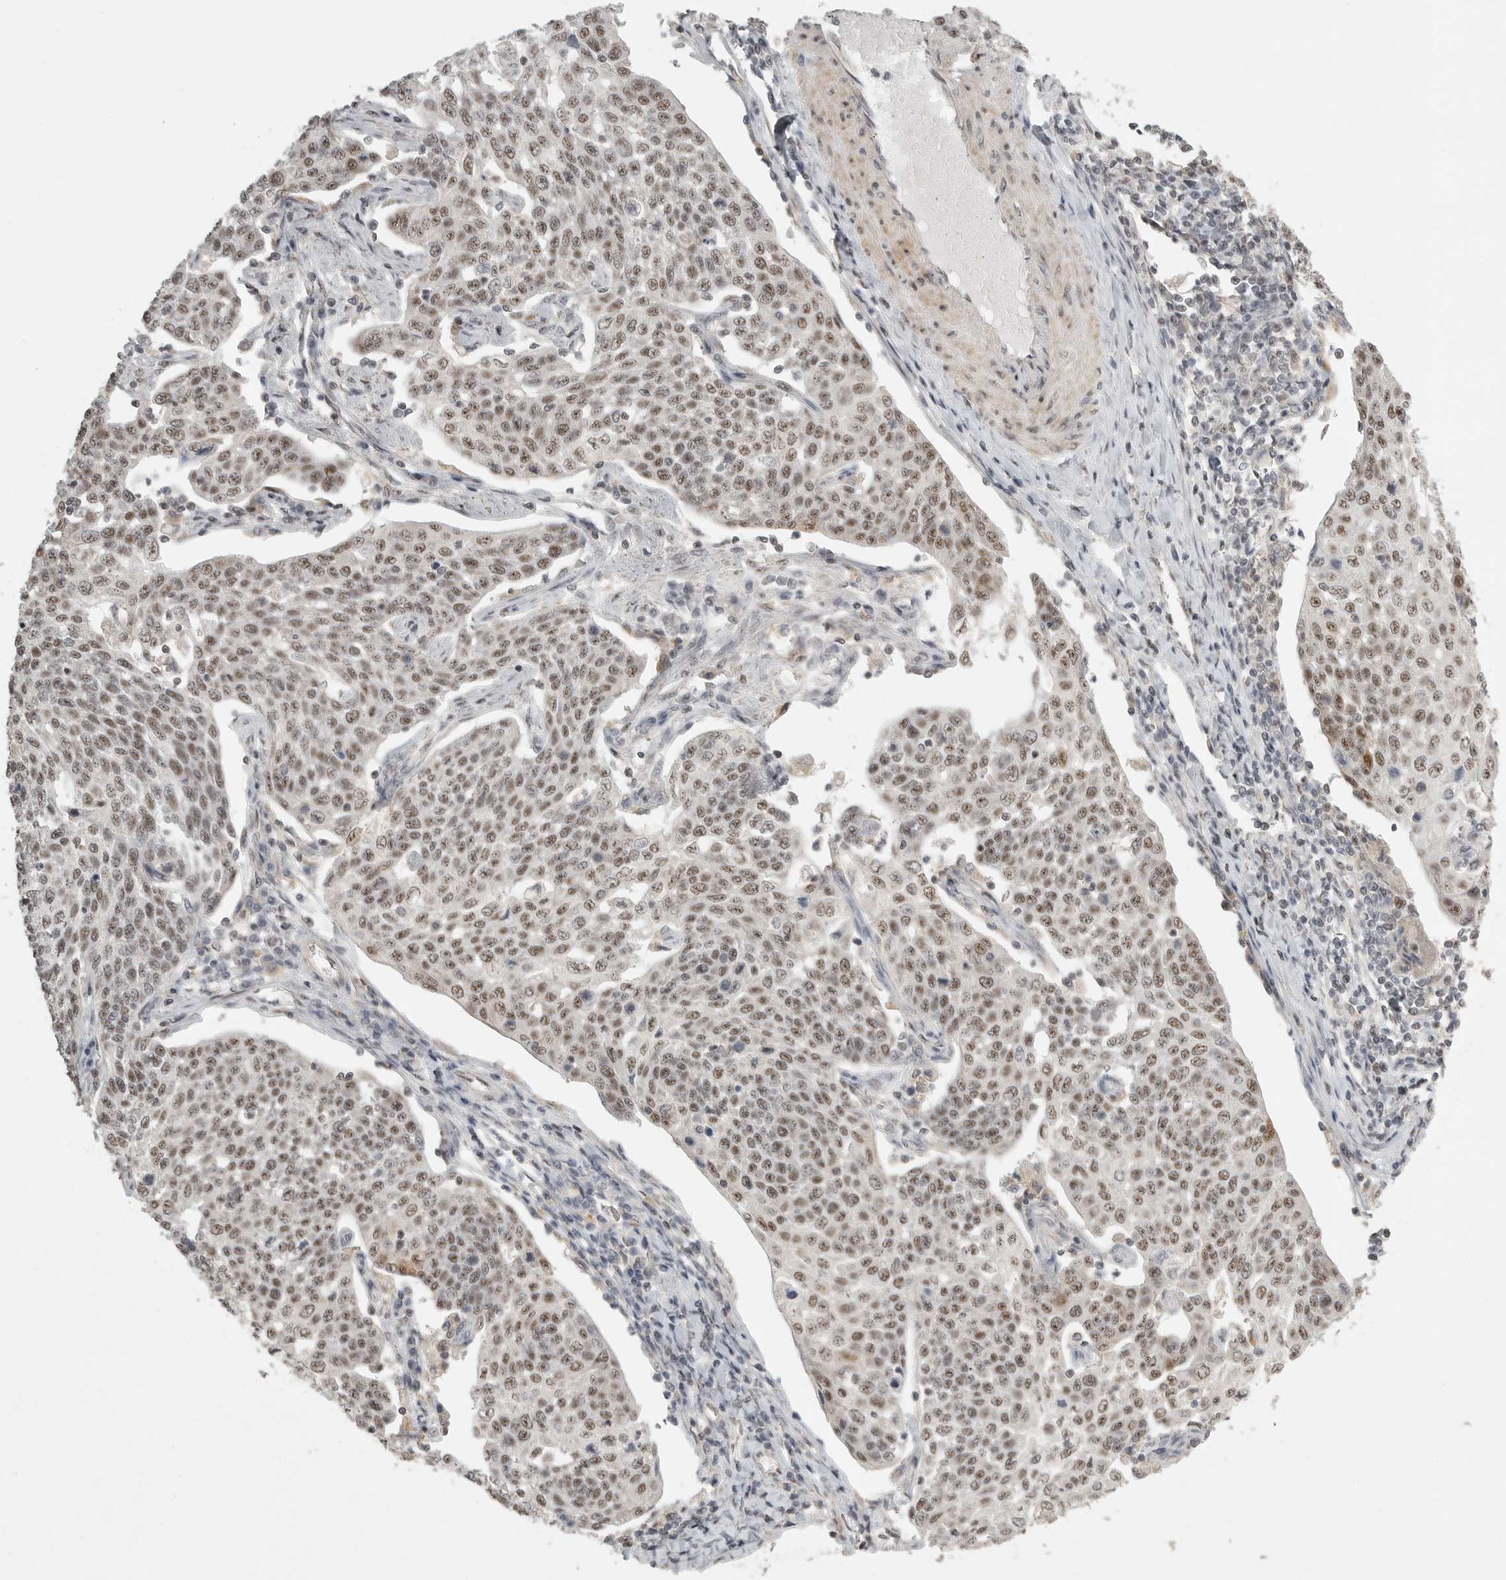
{"staining": {"intensity": "moderate", "quantity": ">75%", "location": "nuclear"}, "tissue": "cervical cancer", "cell_type": "Tumor cells", "image_type": "cancer", "snomed": [{"axis": "morphology", "description": "Squamous cell carcinoma, NOS"}, {"axis": "topography", "description": "Cervix"}], "caption": "A brown stain highlights moderate nuclear positivity of a protein in human squamous cell carcinoma (cervical) tumor cells. (brown staining indicates protein expression, while blue staining denotes nuclei).", "gene": "POMP", "patient": {"sex": "female", "age": 34}}